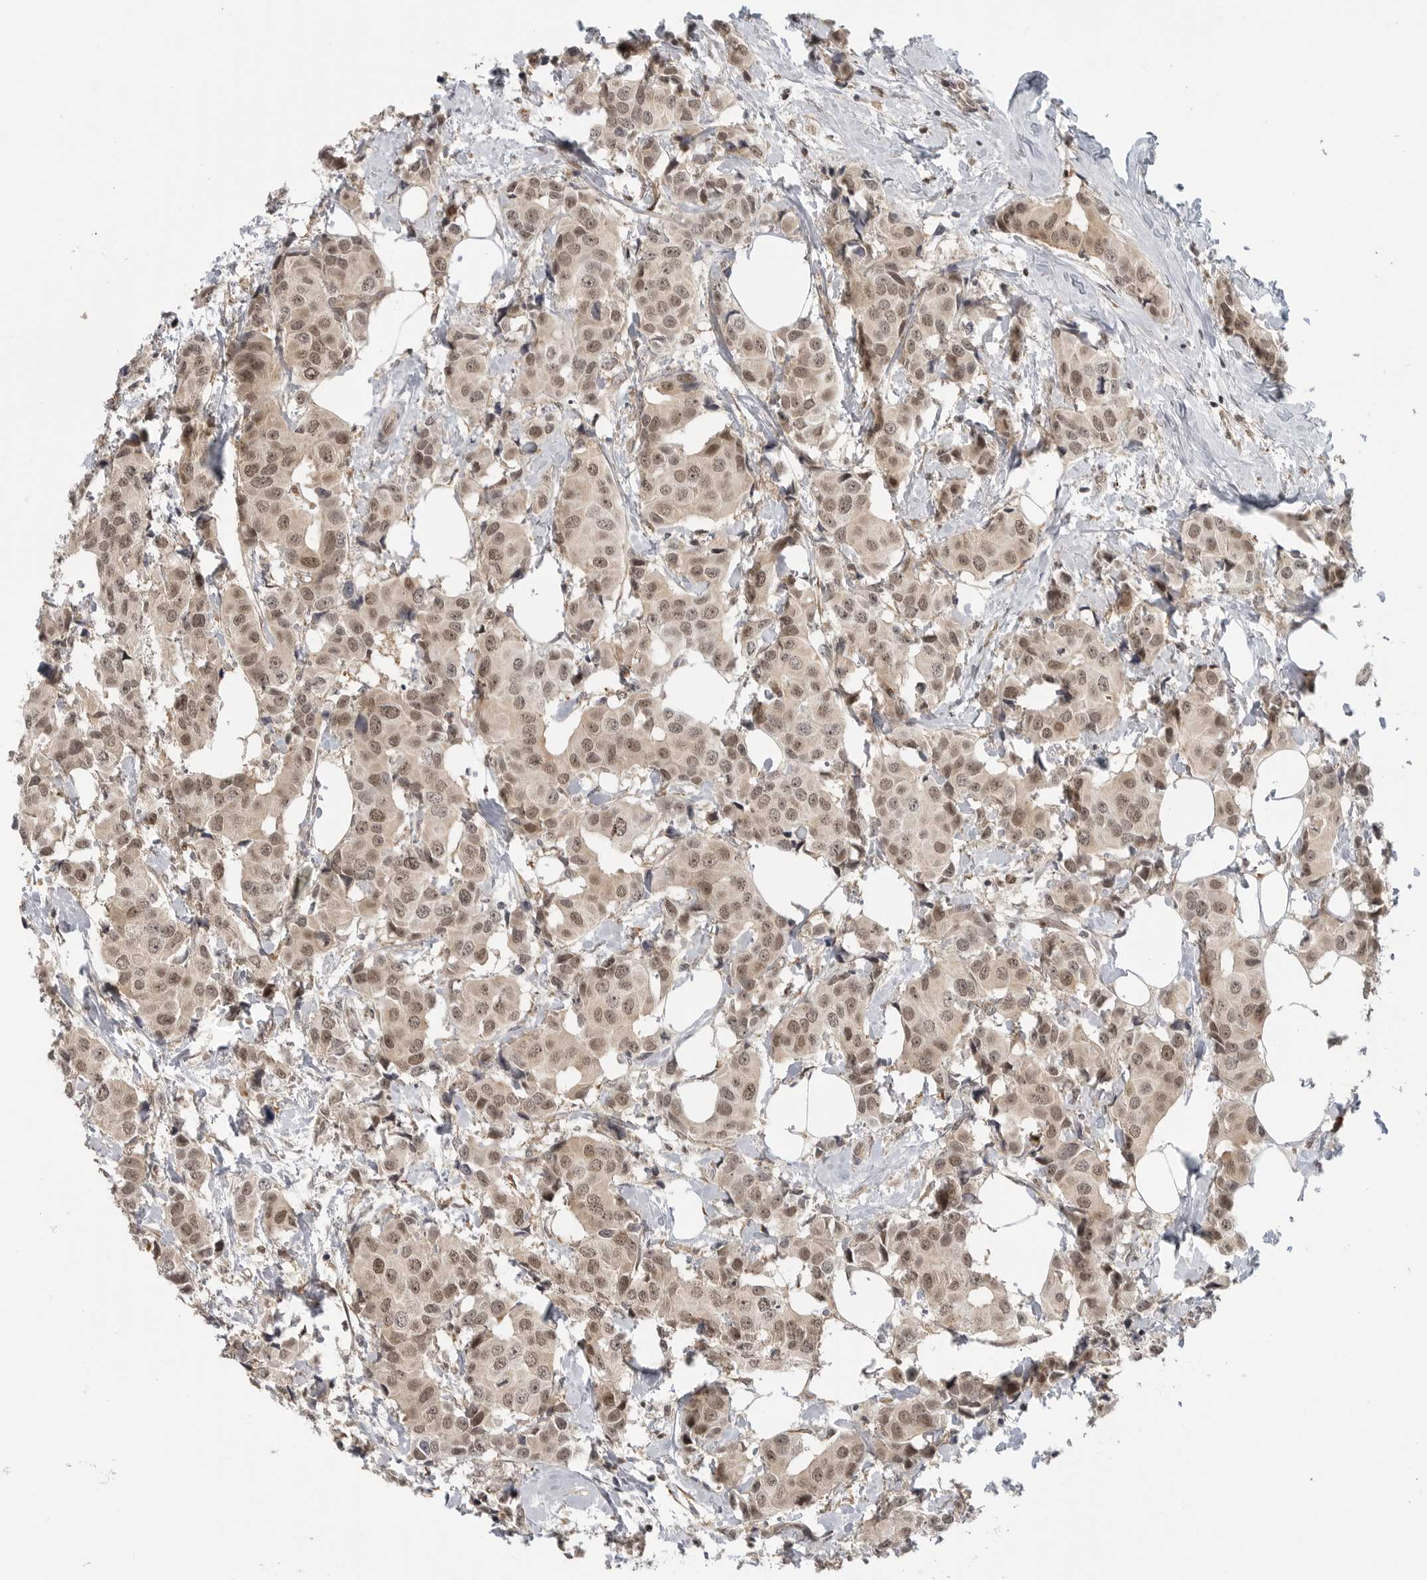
{"staining": {"intensity": "weak", "quantity": ">75%", "location": "nuclear"}, "tissue": "breast cancer", "cell_type": "Tumor cells", "image_type": "cancer", "snomed": [{"axis": "morphology", "description": "Normal tissue, NOS"}, {"axis": "morphology", "description": "Duct carcinoma"}, {"axis": "topography", "description": "Breast"}], "caption": "IHC (DAB (3,3'-diaminobenzidine)) staining of human breast cancer shows weak nuclear protein expression in about >75% of tumor cells. The staining was performed using DAB (3,3'-diaminobenzidine), with brown indicating positive protein expression. Nuclei are stained blue with hematoxylin.", "gene": "CEP295NL", "patient": {"sex": "female", "age": 39}}